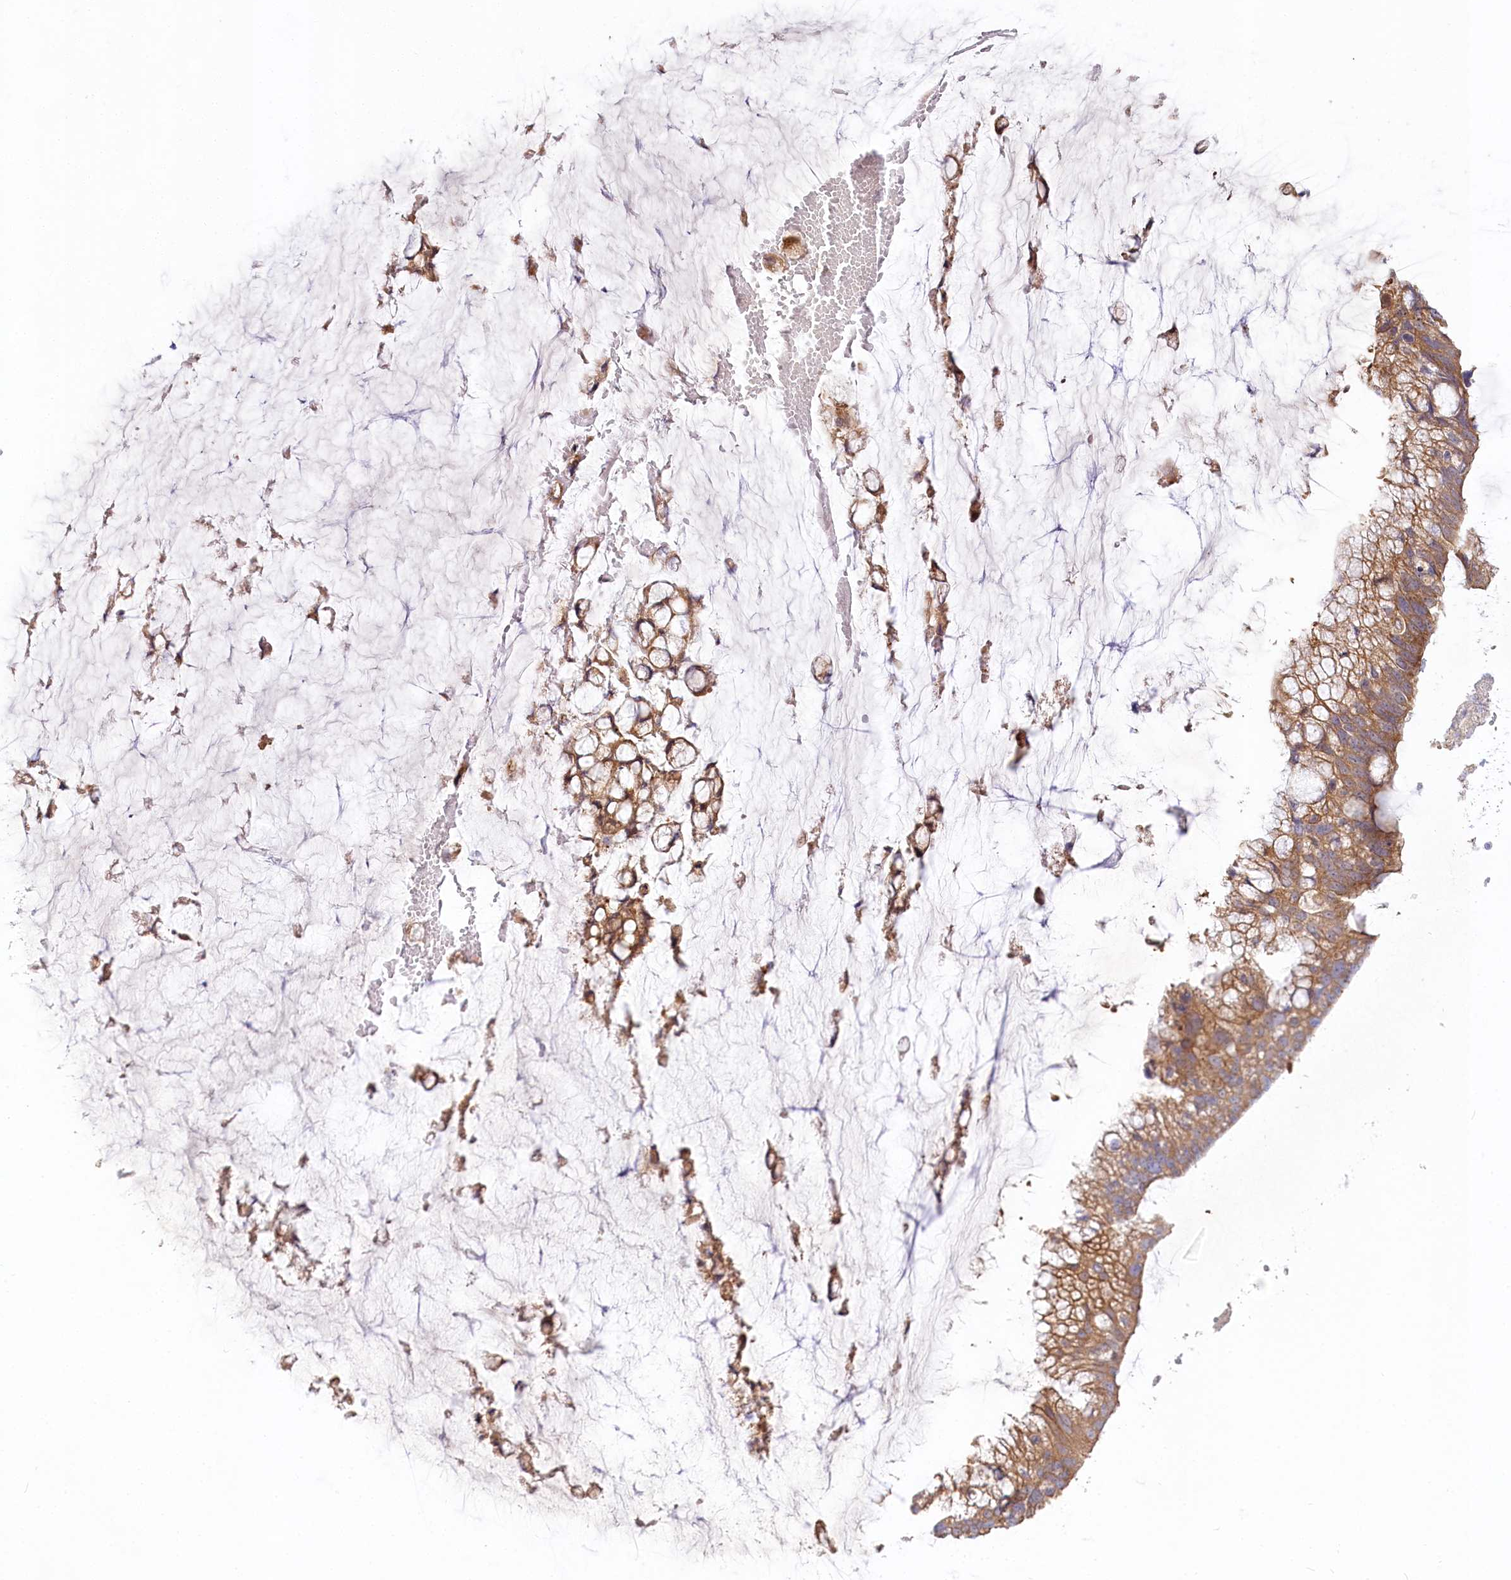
{"staining": {"intensity": "moderate", "quantity": ">75%", "location": "cytoplasmic/membranous"}, "tissue": "ovarian cancer", "cell_type": "Tumor cells", "image_type": "cancer", "snomed": [{"axis": "morphology", "description": "Cystadenocarcinoma, mucinous, NOS"}, {"axis": "topography", "description": "Ovary"}], "caption": "Immunohistochemistry (IHC) of ovarian mucinous cystadenocarcinoma shows medium levels of moderate cytoplasmic/membranous staining in approximately >75% of tumor cells. Using DAB (3,3'-diaminobenzidine) (brown) and hematoxylin (blue) stains, captured at high magnification using brightfield microscopy.", "gene": "PYROXD1", "patient": {"sex": "female", "age": 39}}